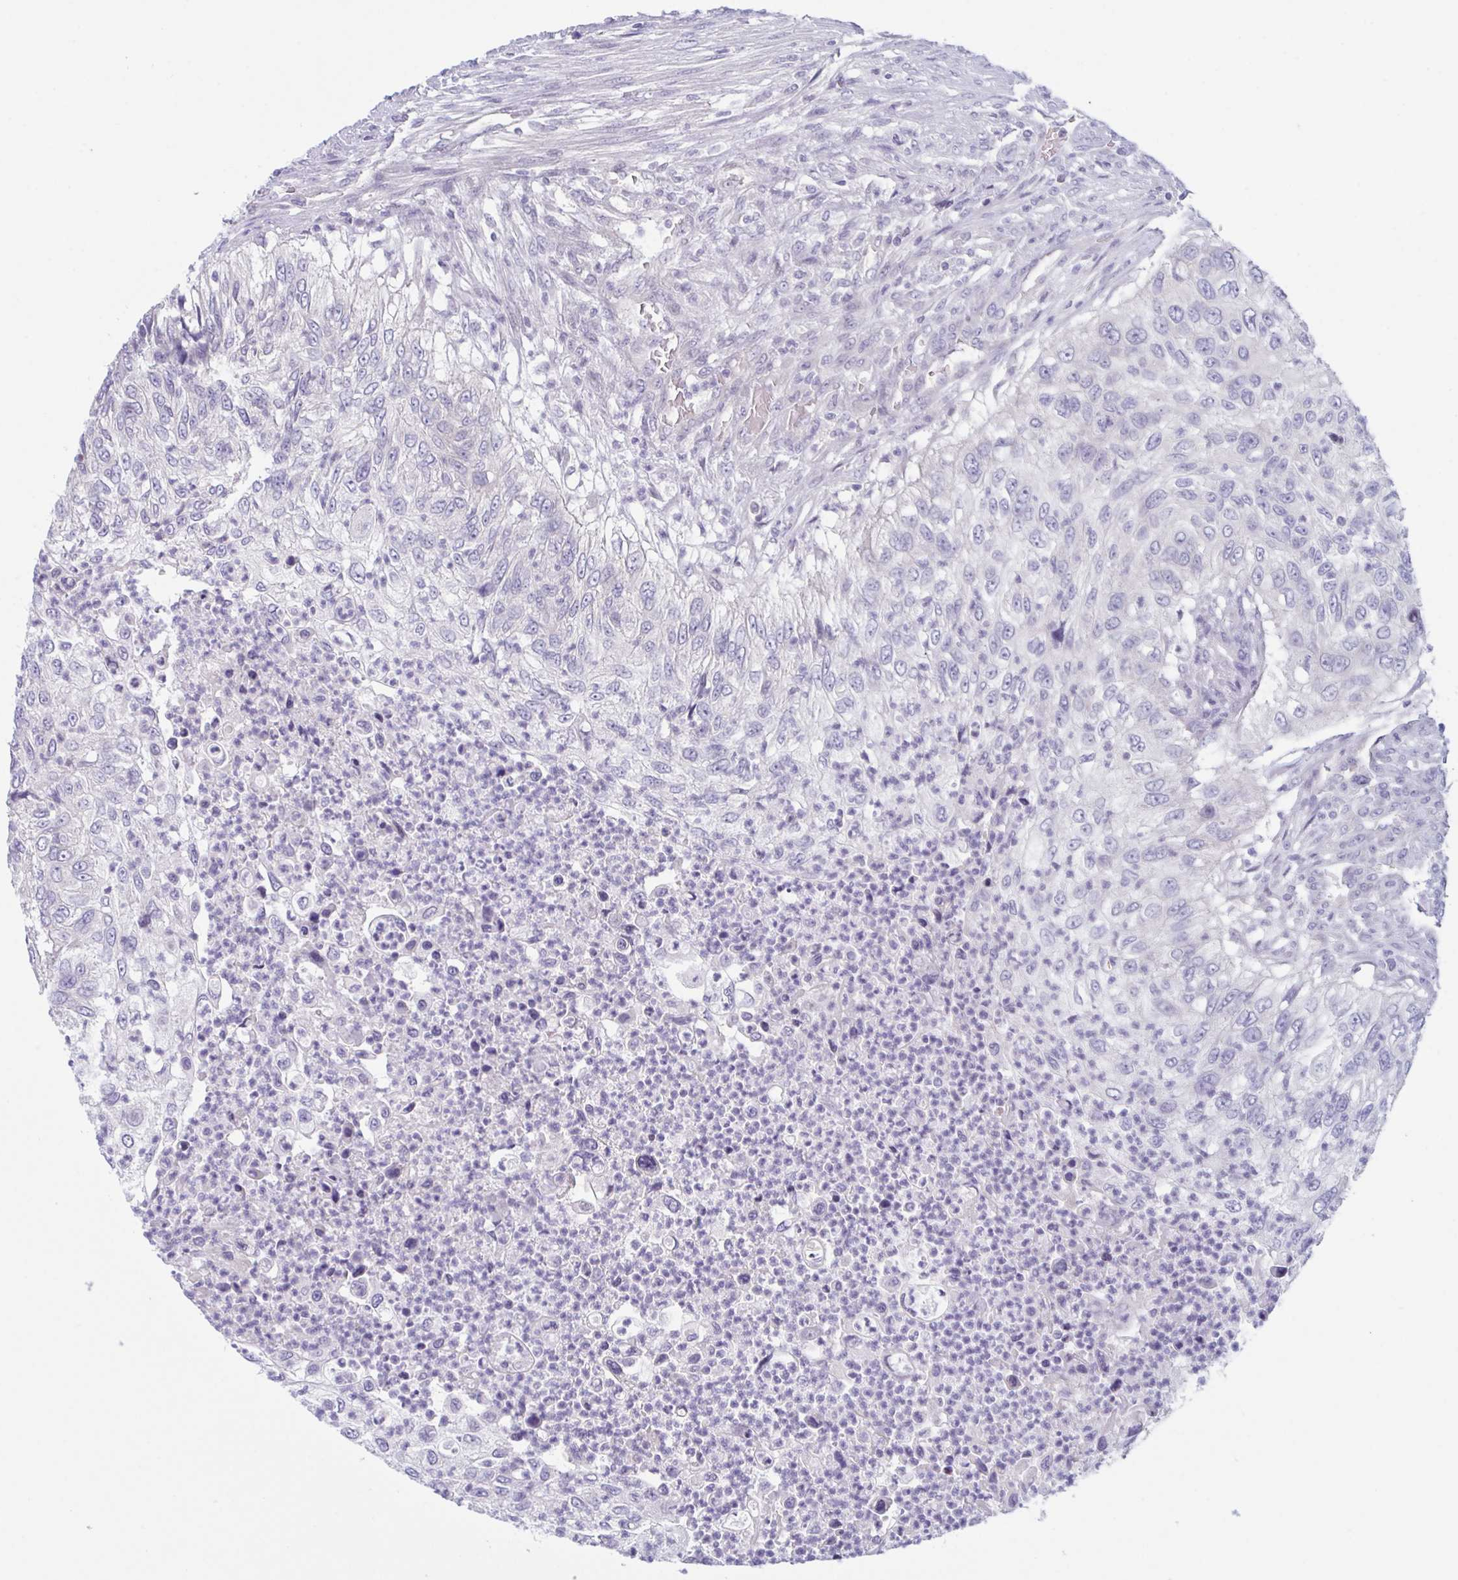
{"staining": {"intensity": "negative", "quantity": "none", "location": "none"}, "tissue": "urothelial cancer", "cell_type": "Tumor cells", "image_type": "cancer", "snomed": [{"axis": "morphology", "description": "Urothelial carcinoma, High grade"}, {"axis": "topography", "description": "Urinary bladder"}], "caption": "IHC of human high-grade urothelial carcinoma shows no positivity in tumor cells.", "gene": "NAA30", "patient": {"sex": "female", "age": 60}}